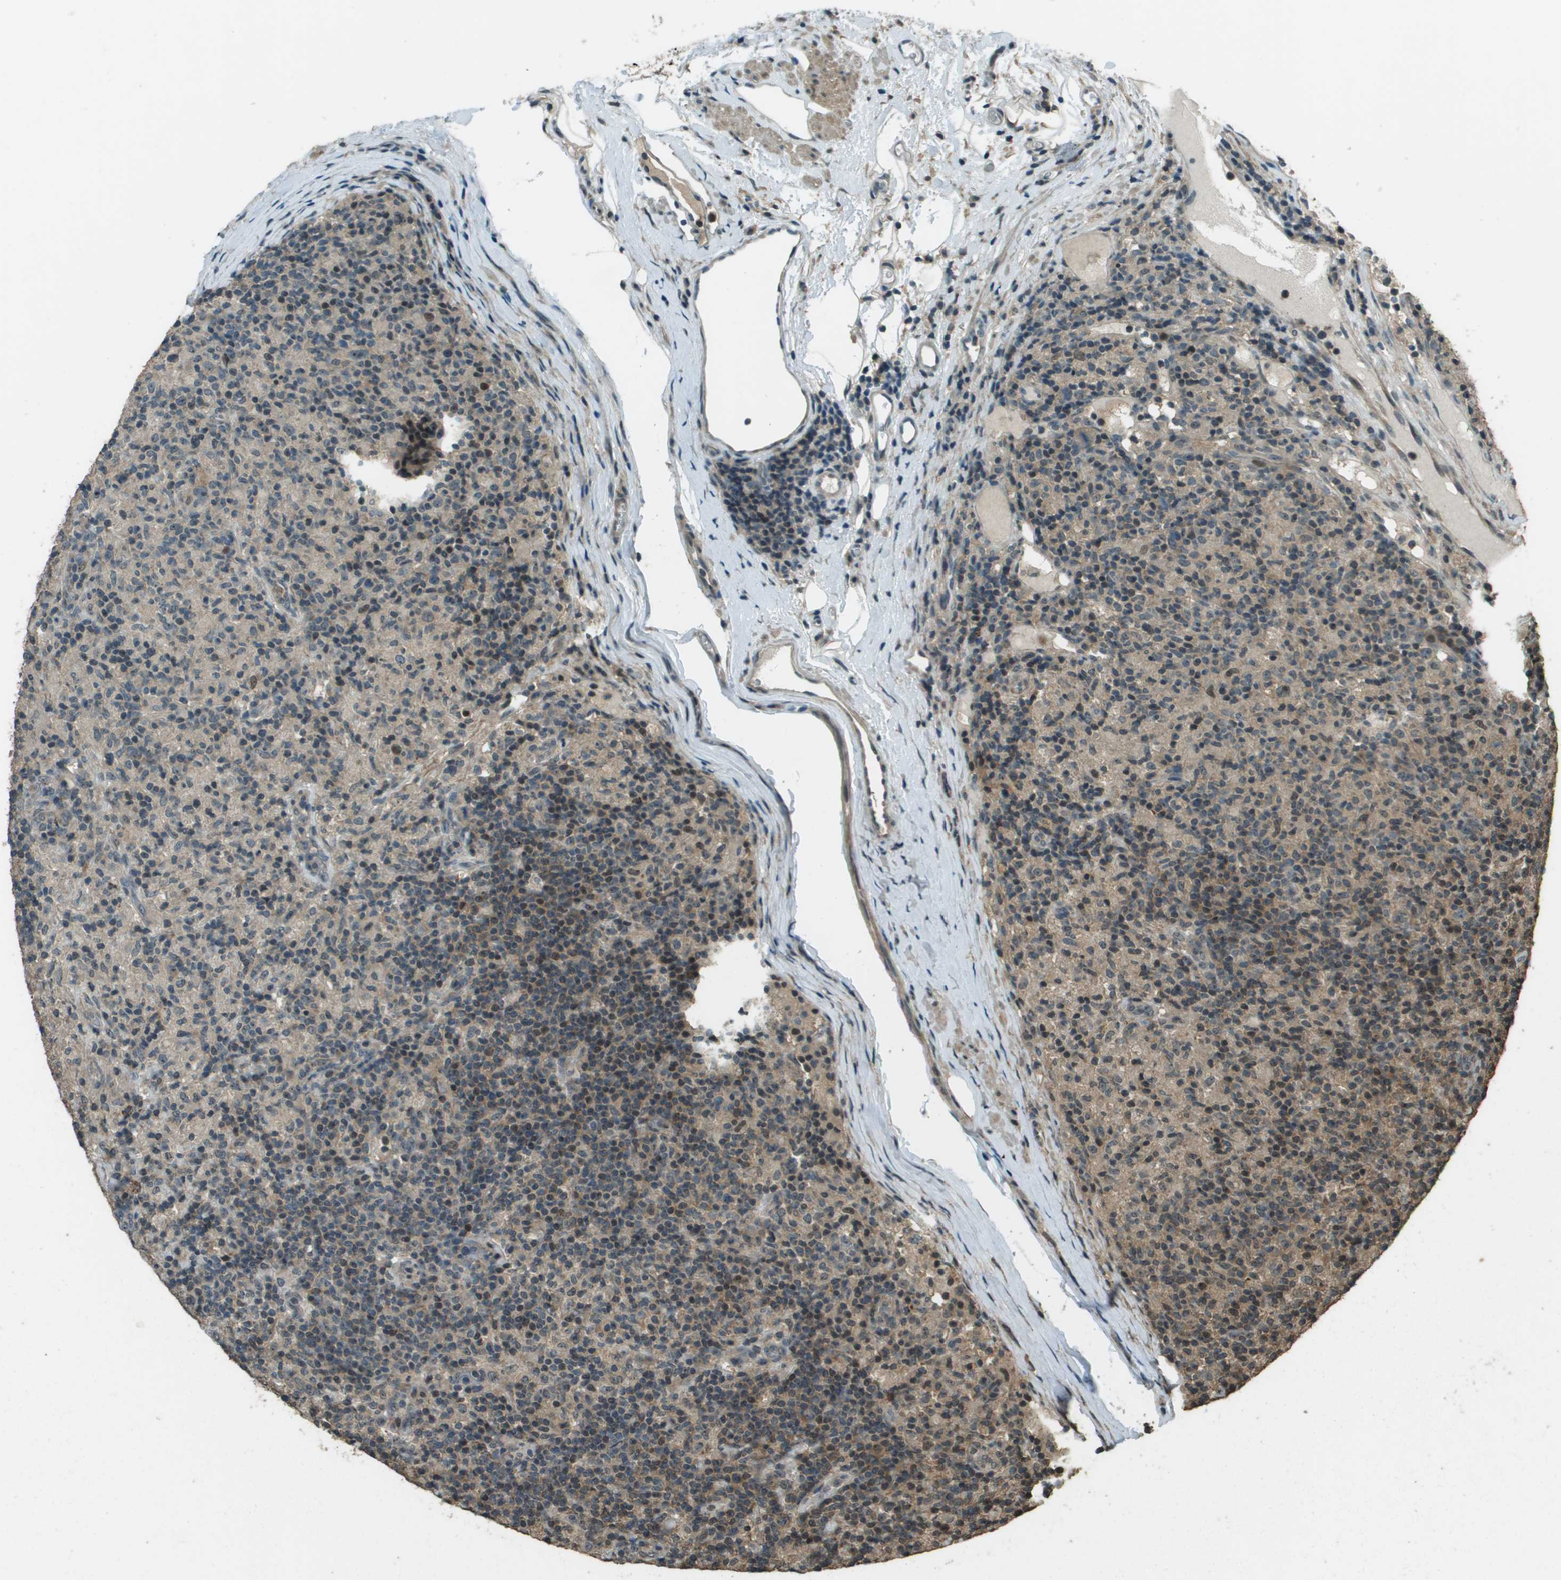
{"staining": {"intensity": "weak", "quantity": ">75%", "location": "cytoplasmic/membranous"}, "tissue": "lymphoma", "cell_type": "Tumor cells", "image_type": "cancer", "snomed": [{"axis": "morphology", "description": "Hodgkin's disease, NOS"}, {"axis": "topography", "description": "Lymph node"}], "caption": "Human lymphoma stained with a brown dye shows weak cytoplasmic/membranous positive staining in approximately >75% of tumor cells.", "gene": "SDC3", "patient": {"sex": "male", "age": 70}}